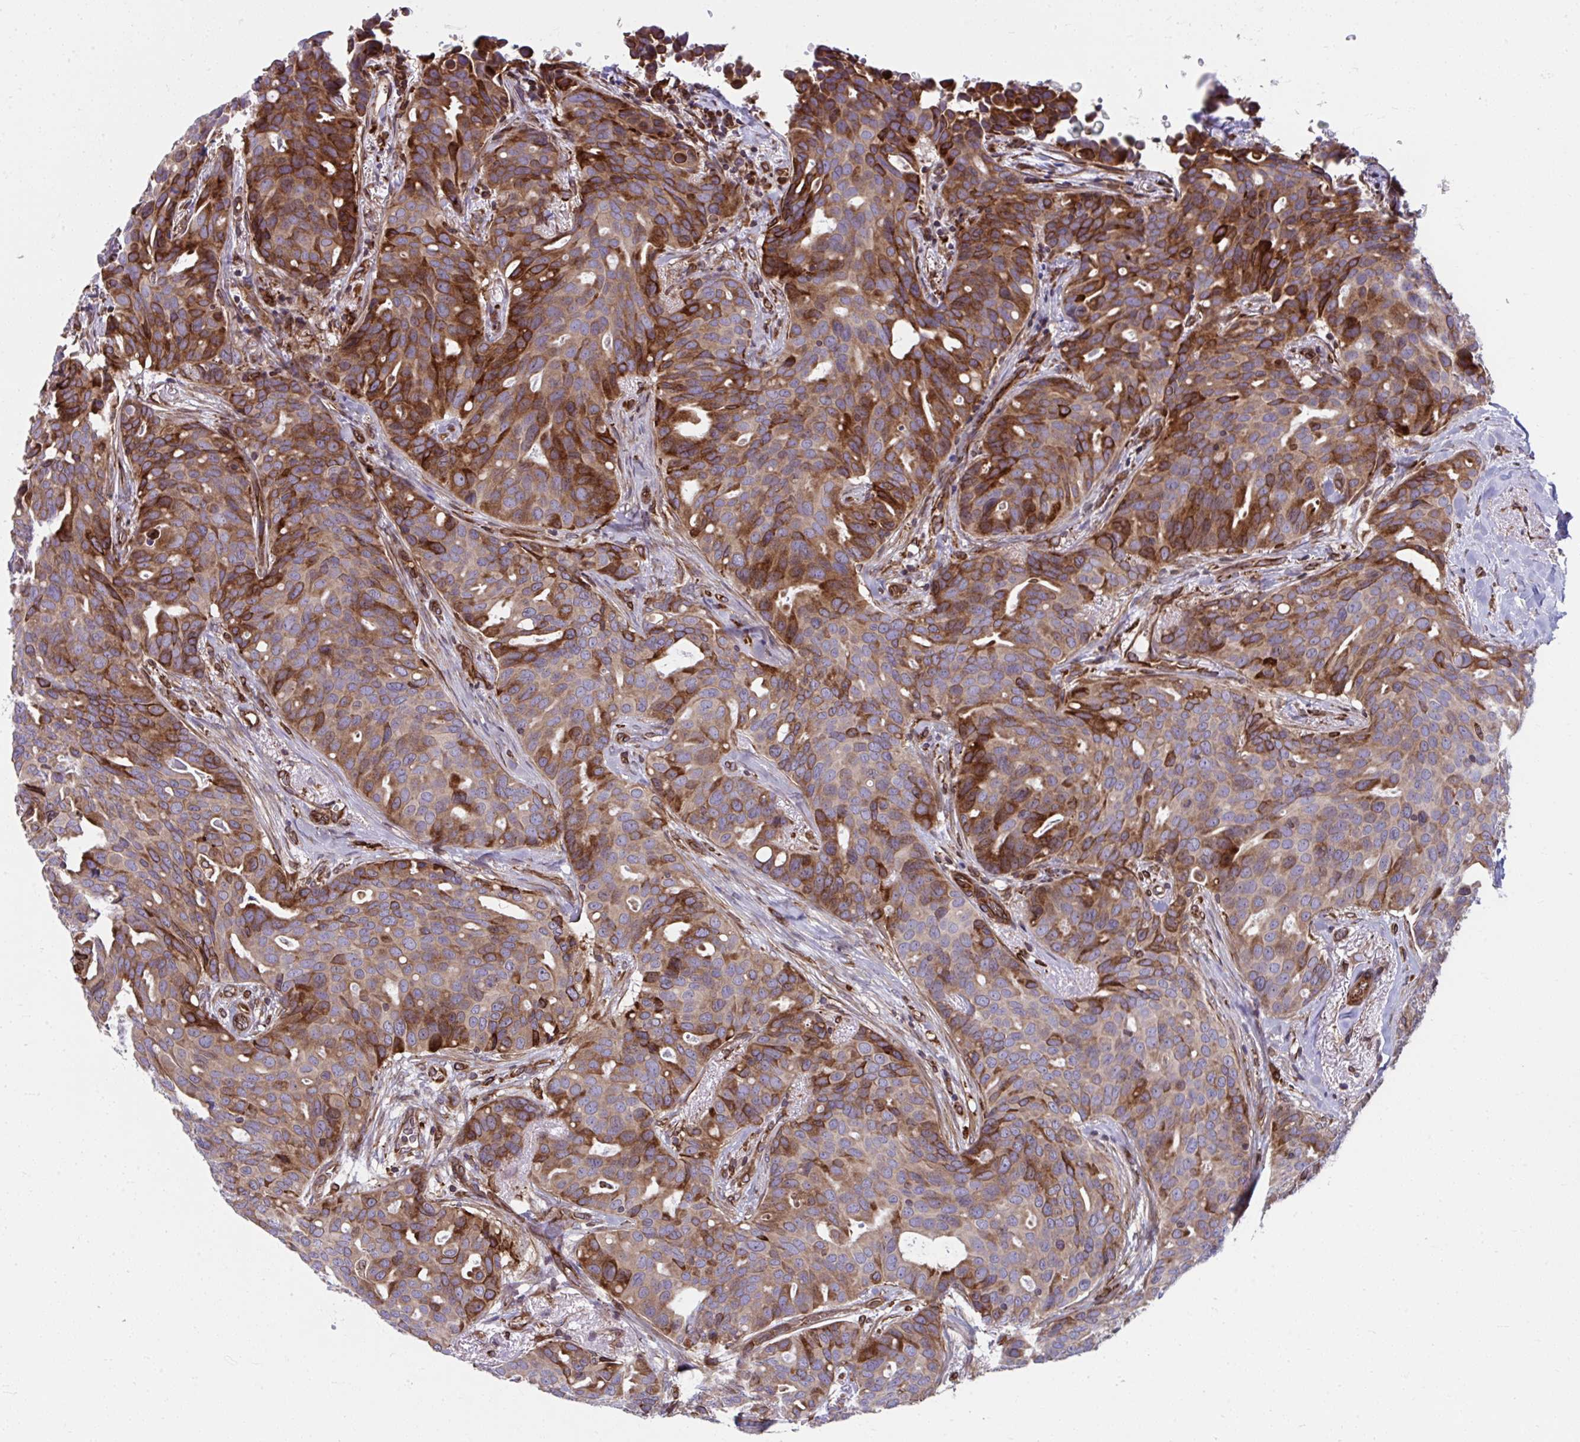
{"staining": {"intensity": "moderate", "quantity": "25%-75%", "location": "cytoplasmic/membranous"}, "tissue": "breast cancer", "cell_type": "Tumor cells", "image_type": "cancer", "snomed": [{"axis": "morphology", "description": "Duct carcinoma"}, {"axis": "topography", "description": "Breast"}], "caption": "DAB (3,3'-diaminobenzidine) immunohistochemical staining of breast infiltrating ductal carcinoma displays moderate cytoplasmic/membranous protein staining in about 25%-75% of tumor cells. Nuclei are stained in blue.", "gene": "STIM2", "patient": {"sex": "female", "age": 54}}